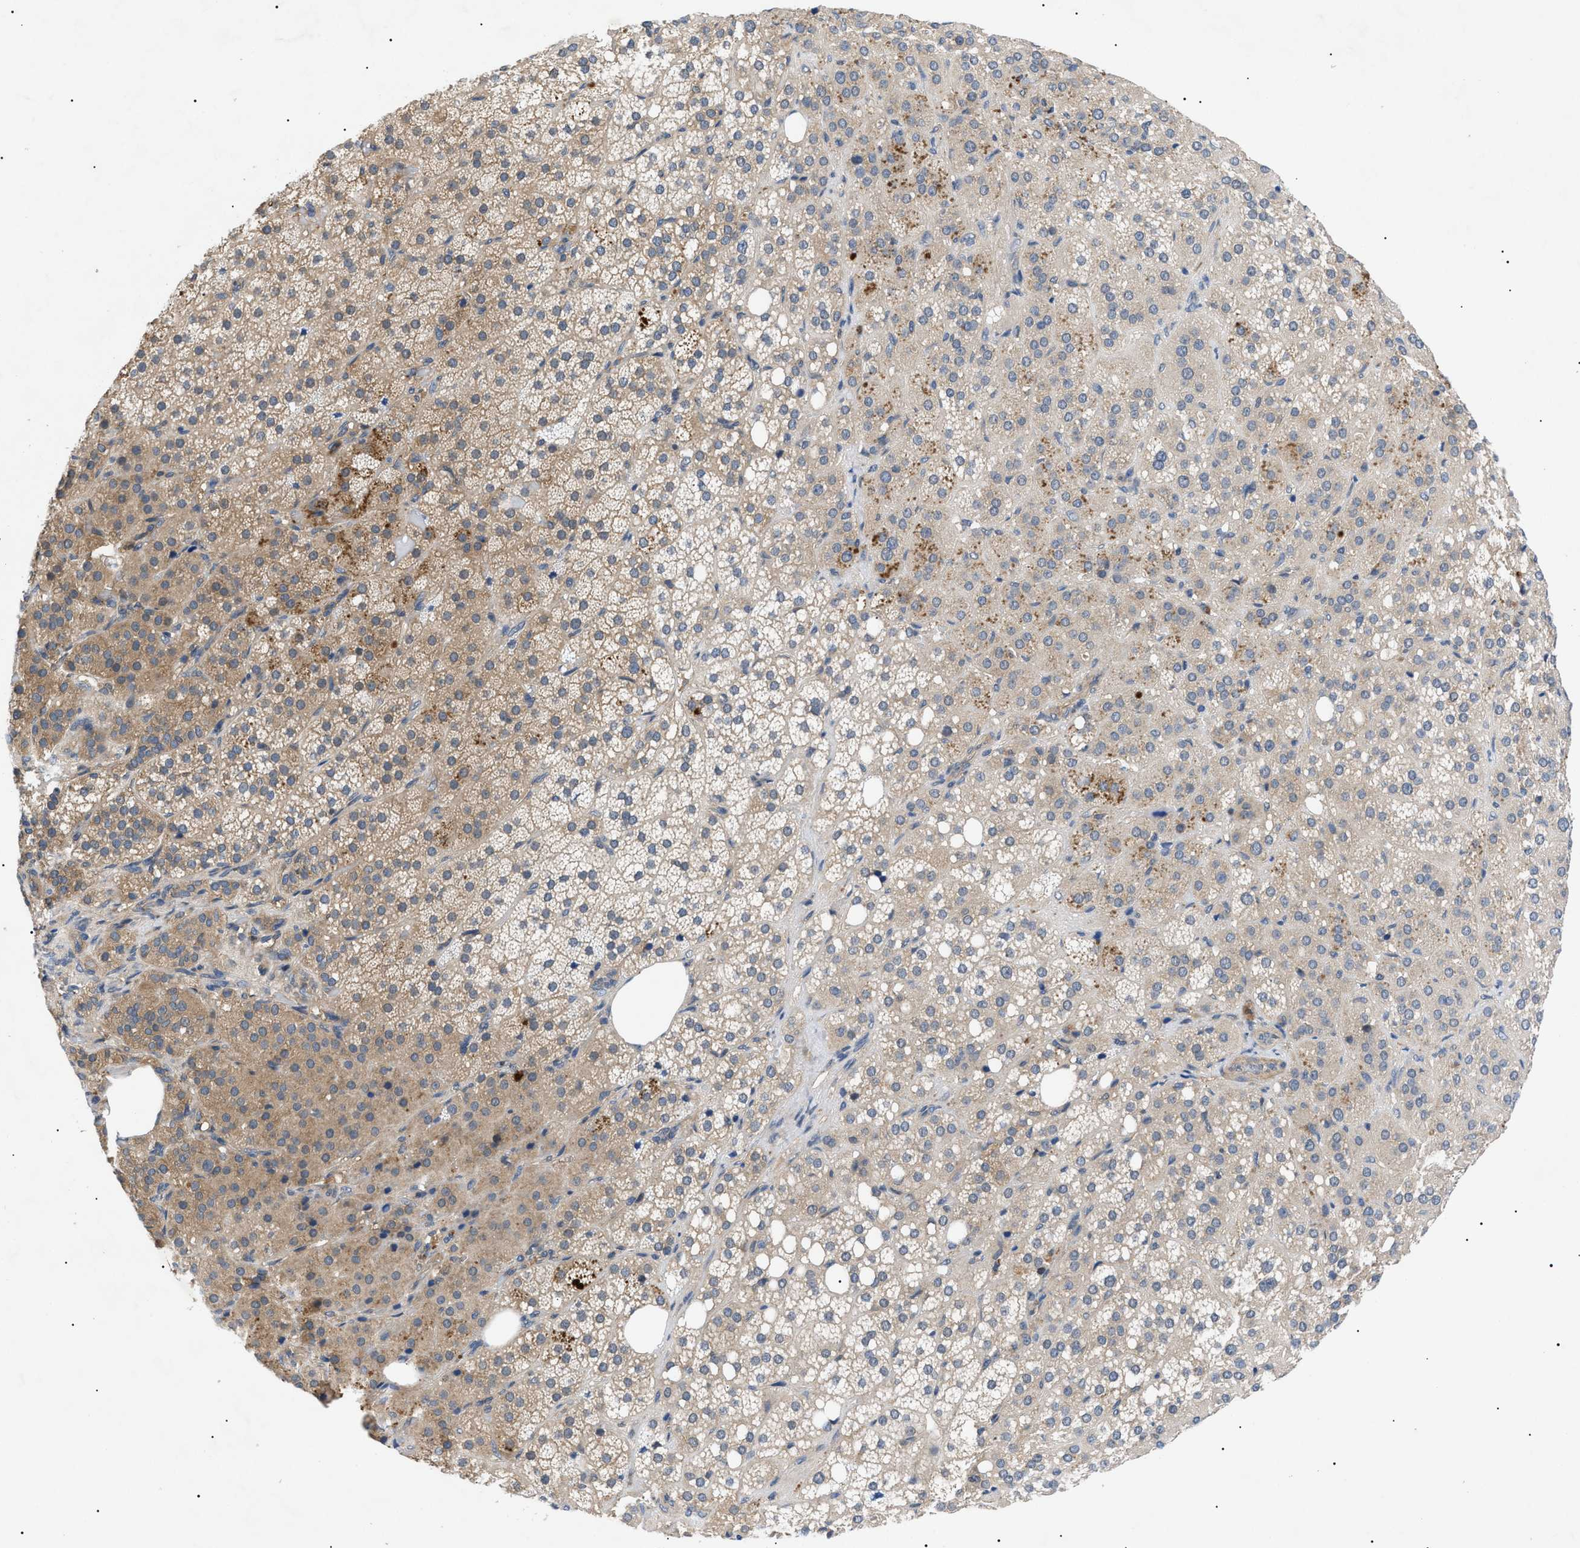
{"staining": {"intensity": "weak", "quantity": ">75%", "location": "cytoplasmic/membranous"}, "tissue": "adrenal gland", "cell_type": "Glandular cells", "image_type": "normal", "snomed": [{"axis": "morphology", "description": "Normal tissue, NOS"}, {"axis": "topography", "description": "Adrenal gland"}], "caption": "Glandular cells reveal low levels of weak cytoplasmic/membranous staining in about >75% of cells in normal human adrenal gland. (DAB (3,3'-diaminobenzidine) IHC with brightfield microscopy, high magnification).", "gene": "RIPK1", "patient": {"sex": "female", "age": 59}}